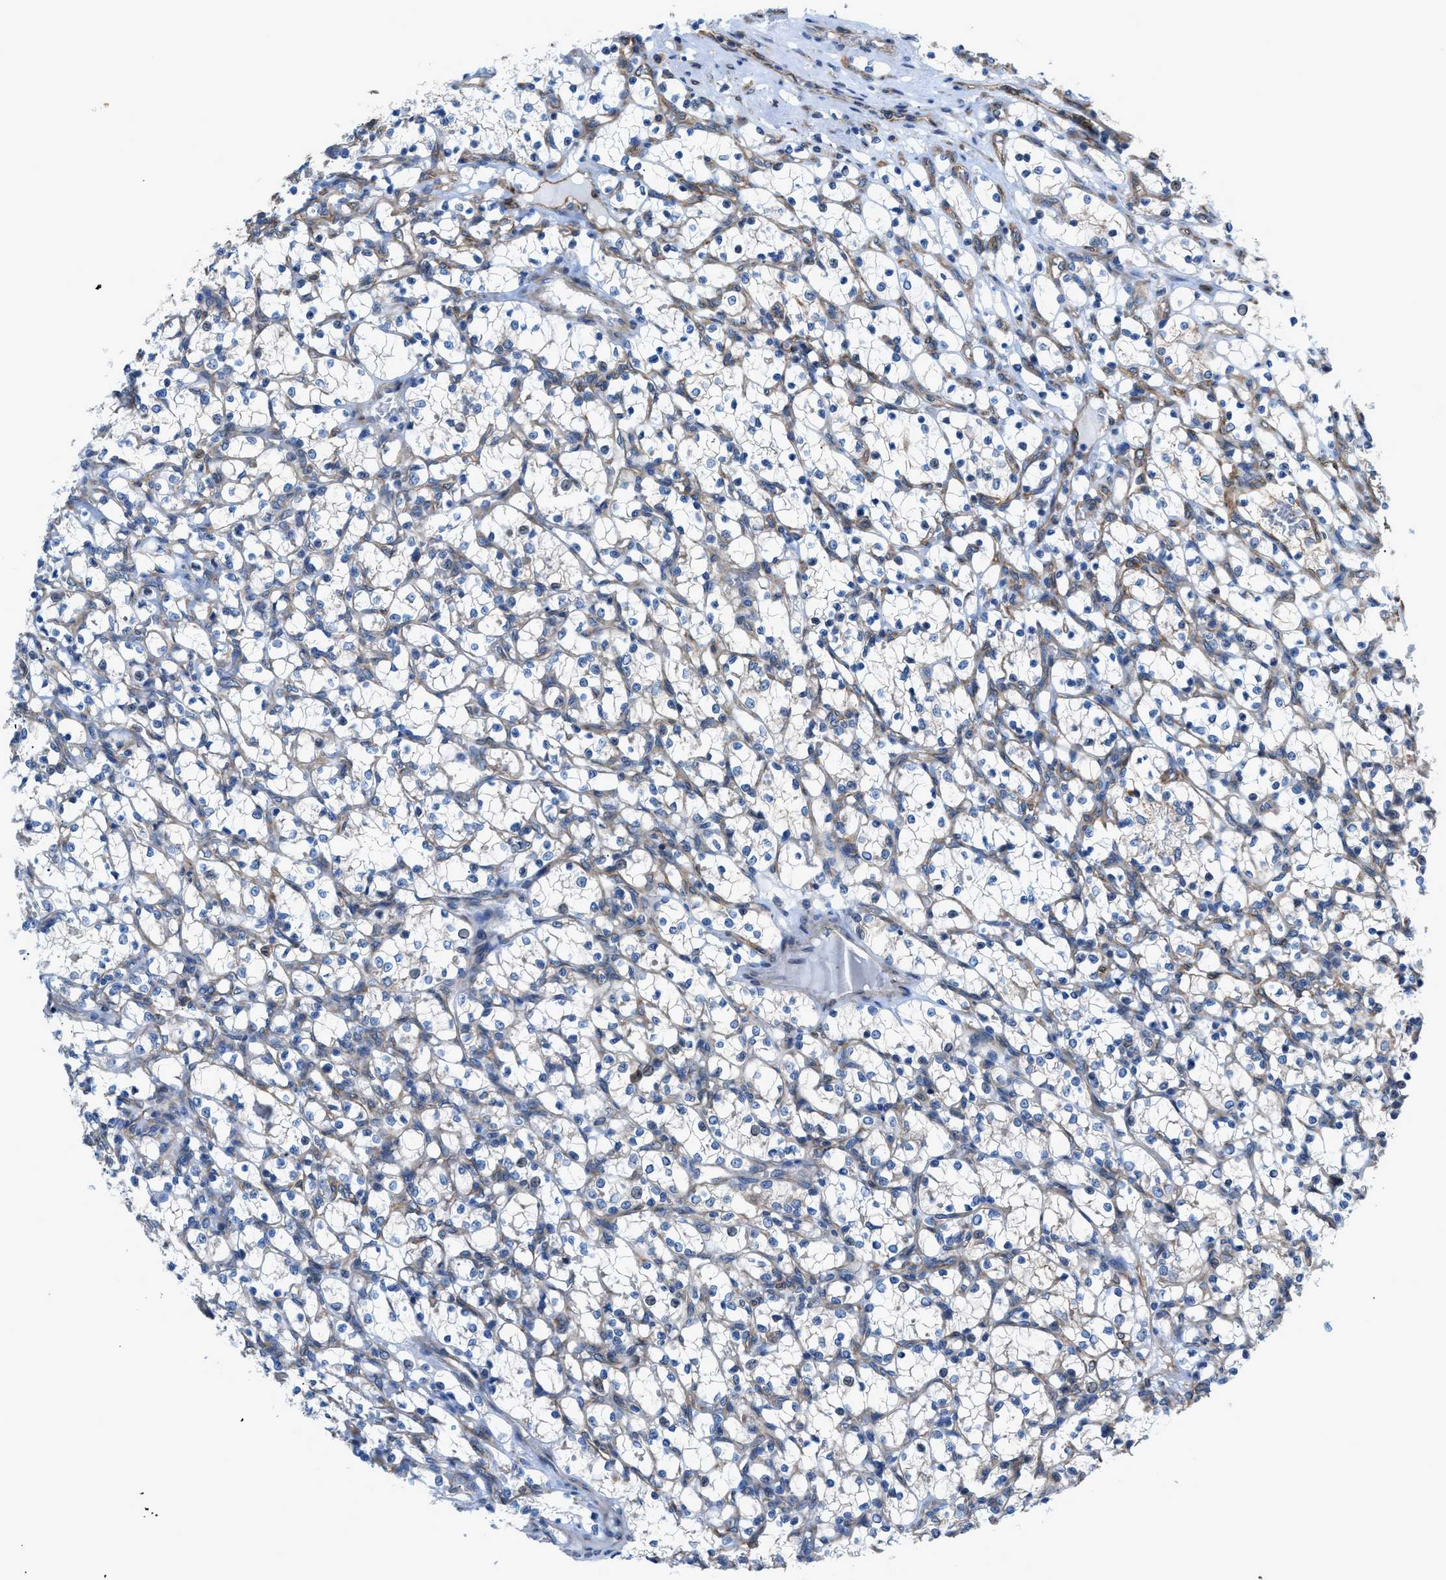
{"staining": {"intensity": "weak", "quantity": "<25%", "location": "cytoplasmic/membranous"}, "tissue": "renal cancer", "cell_type": "Tumor cells", "image_type": "cancer", "snomed": [{"axis": "morphology", "description": "Adenocarcinoma, NOS"}, {"axis": "topography", "description": "Kidney"}], "caption": "DAB immunohistochemical staining of human renal adenocarcinoma reveals no significant expression in tumor cells. Nuclei are stained in blue.", "gene": "DMAC1", "patient": {"sex": "female", "age": 69}}